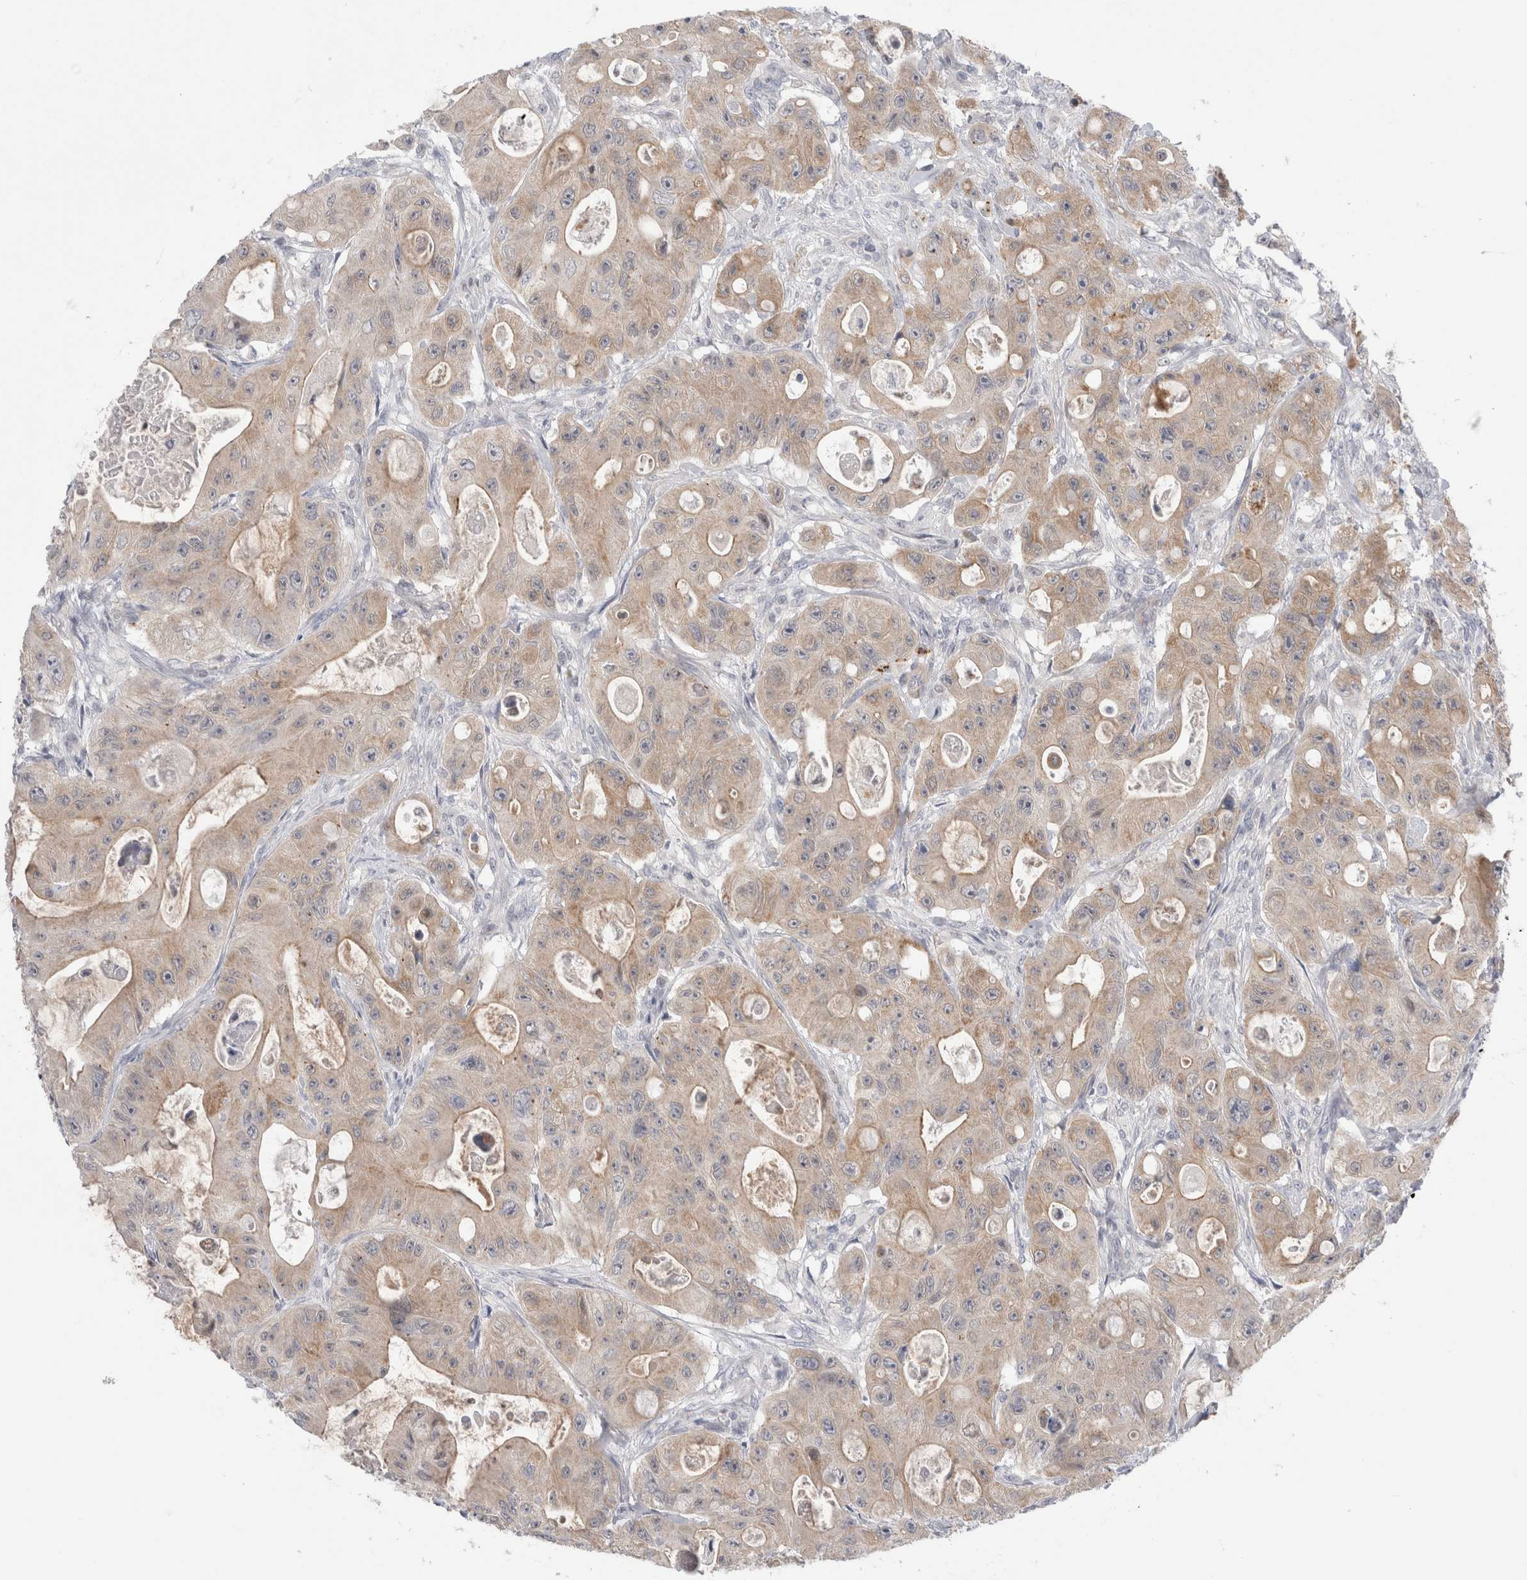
{"staining": {"intensity": "moderate", "quantity": "<25%", "location": "cytoplasmic/membranous"}, "tissue": "colorectal cancer", "cell_type": "Tumor cells", "image_type": "cancer", "snomed": [{"axis": "morphology", "description": "Adenocarcinoma, NOS"}, {"axis": "topography", "description": "Colon"}], "caption": "This histopathology image displays colorectal cancer (adenocarcinoma) stained with immunohistochemistry to label a protein in brown. The cytoplasmic/membranous of tumor cells show moderate positivity for the protein. Nuclei are counter-stained blue.", "gene": "TAFA5", "patient": {"sex": "female", "age": 46}}